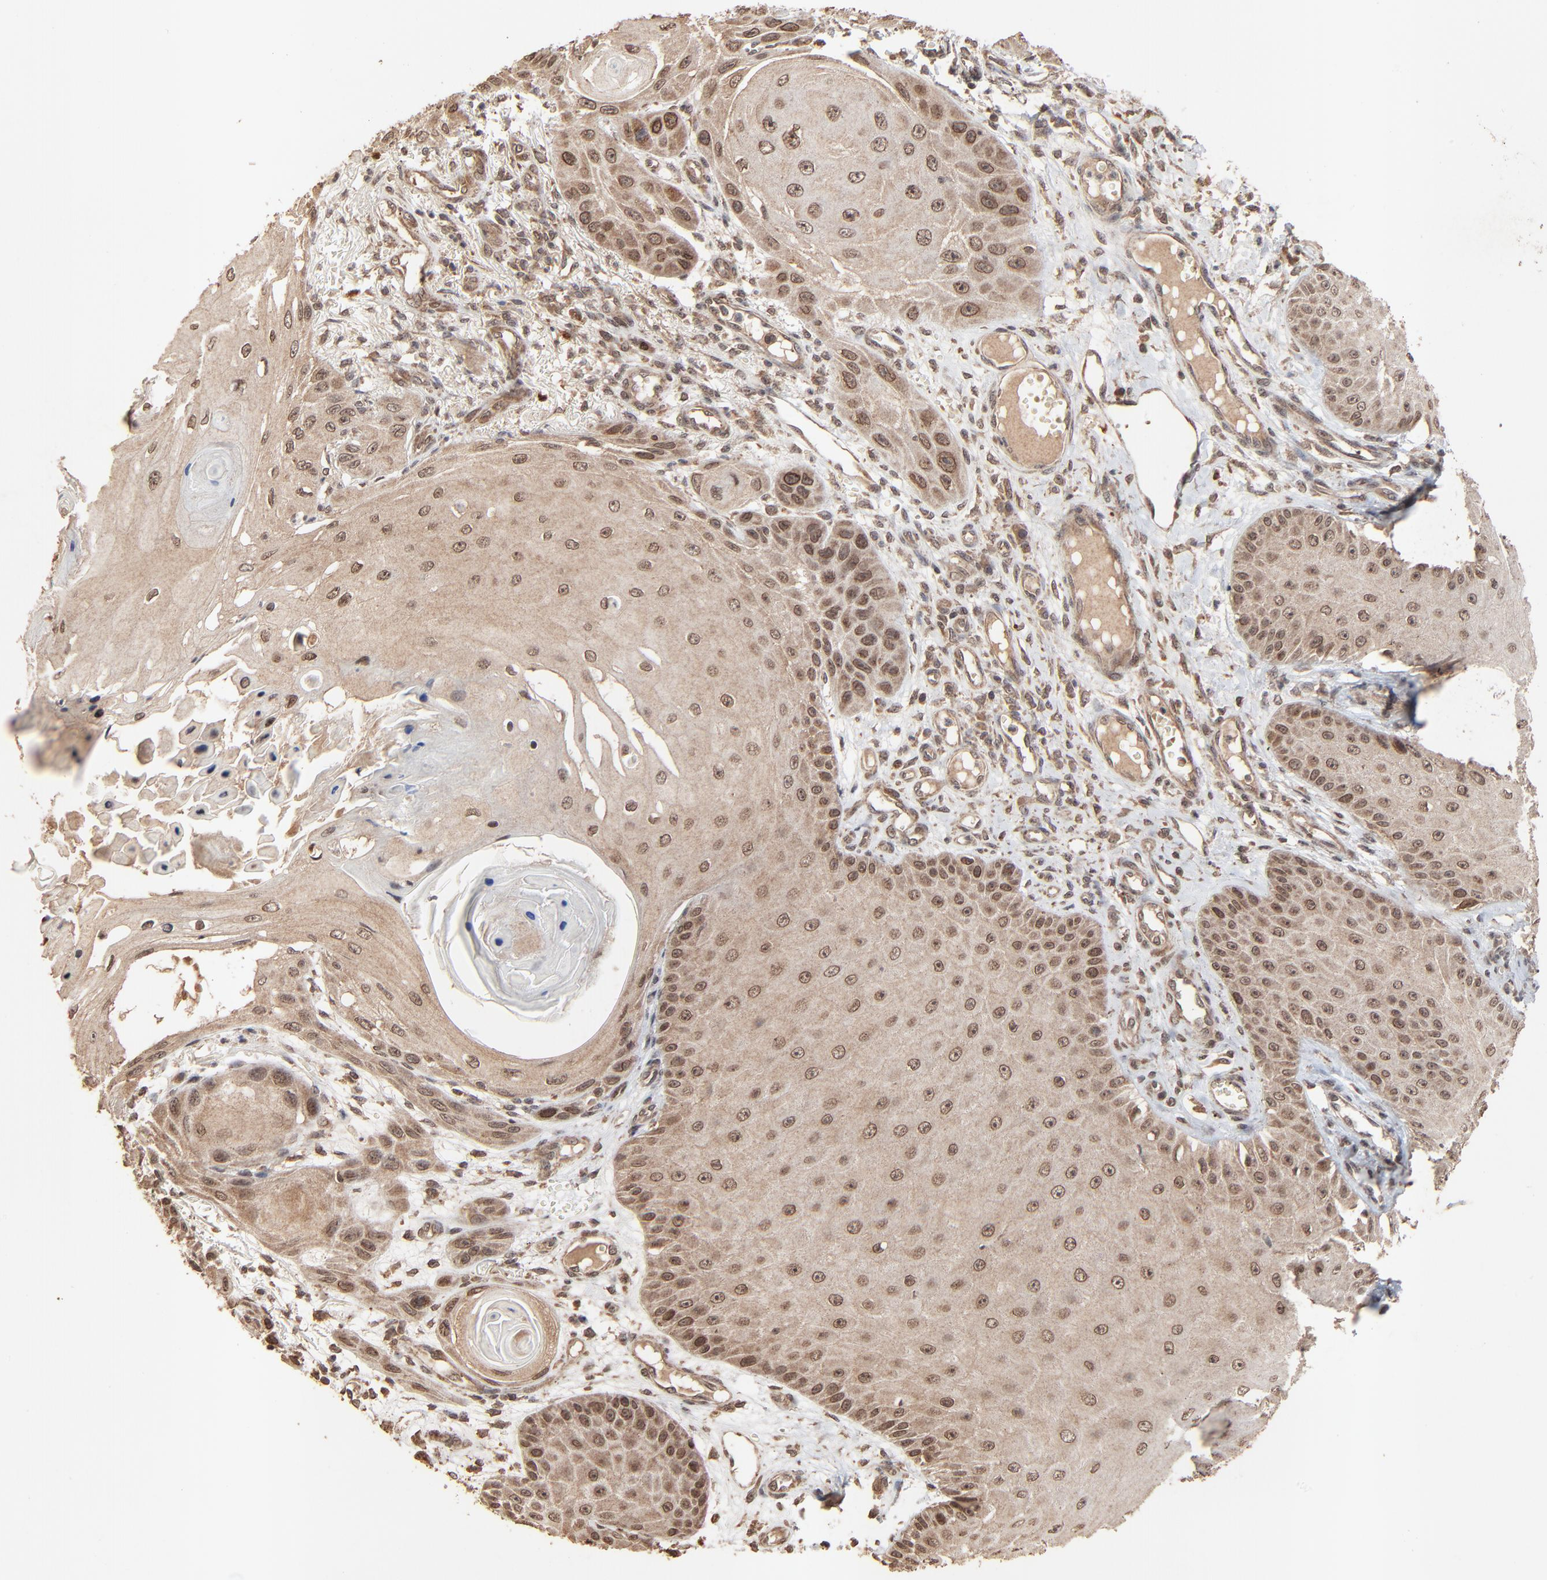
{"staining": {"intensity": "moderate", "quantity": ">75%", "location": "cytoplasmic/membranous,nuclear"}, "tissue": "skin cancer", "cell_type": "Tumor cells", "image_type": "cancer", "snomed": [{"axis": "morphology", "description": "Squamous cell carcinoma, NOS"}, {"axis": "topography", "description": "Skin"}], "caption": "Immunohistochemistry histopathology image of neoplastic tissue: squamous cell carcinoma (skin) stained using immunohistochemistry reveals medium levels of moderate protein expression localized specifically in the cytoplasmic/membranous and nuclear of tumor cells, appearing as a cytoplasmic/membranous and nuclear brown color.", "gene": "FAM227A", "patient": {"sex": "female", "age": 40}}